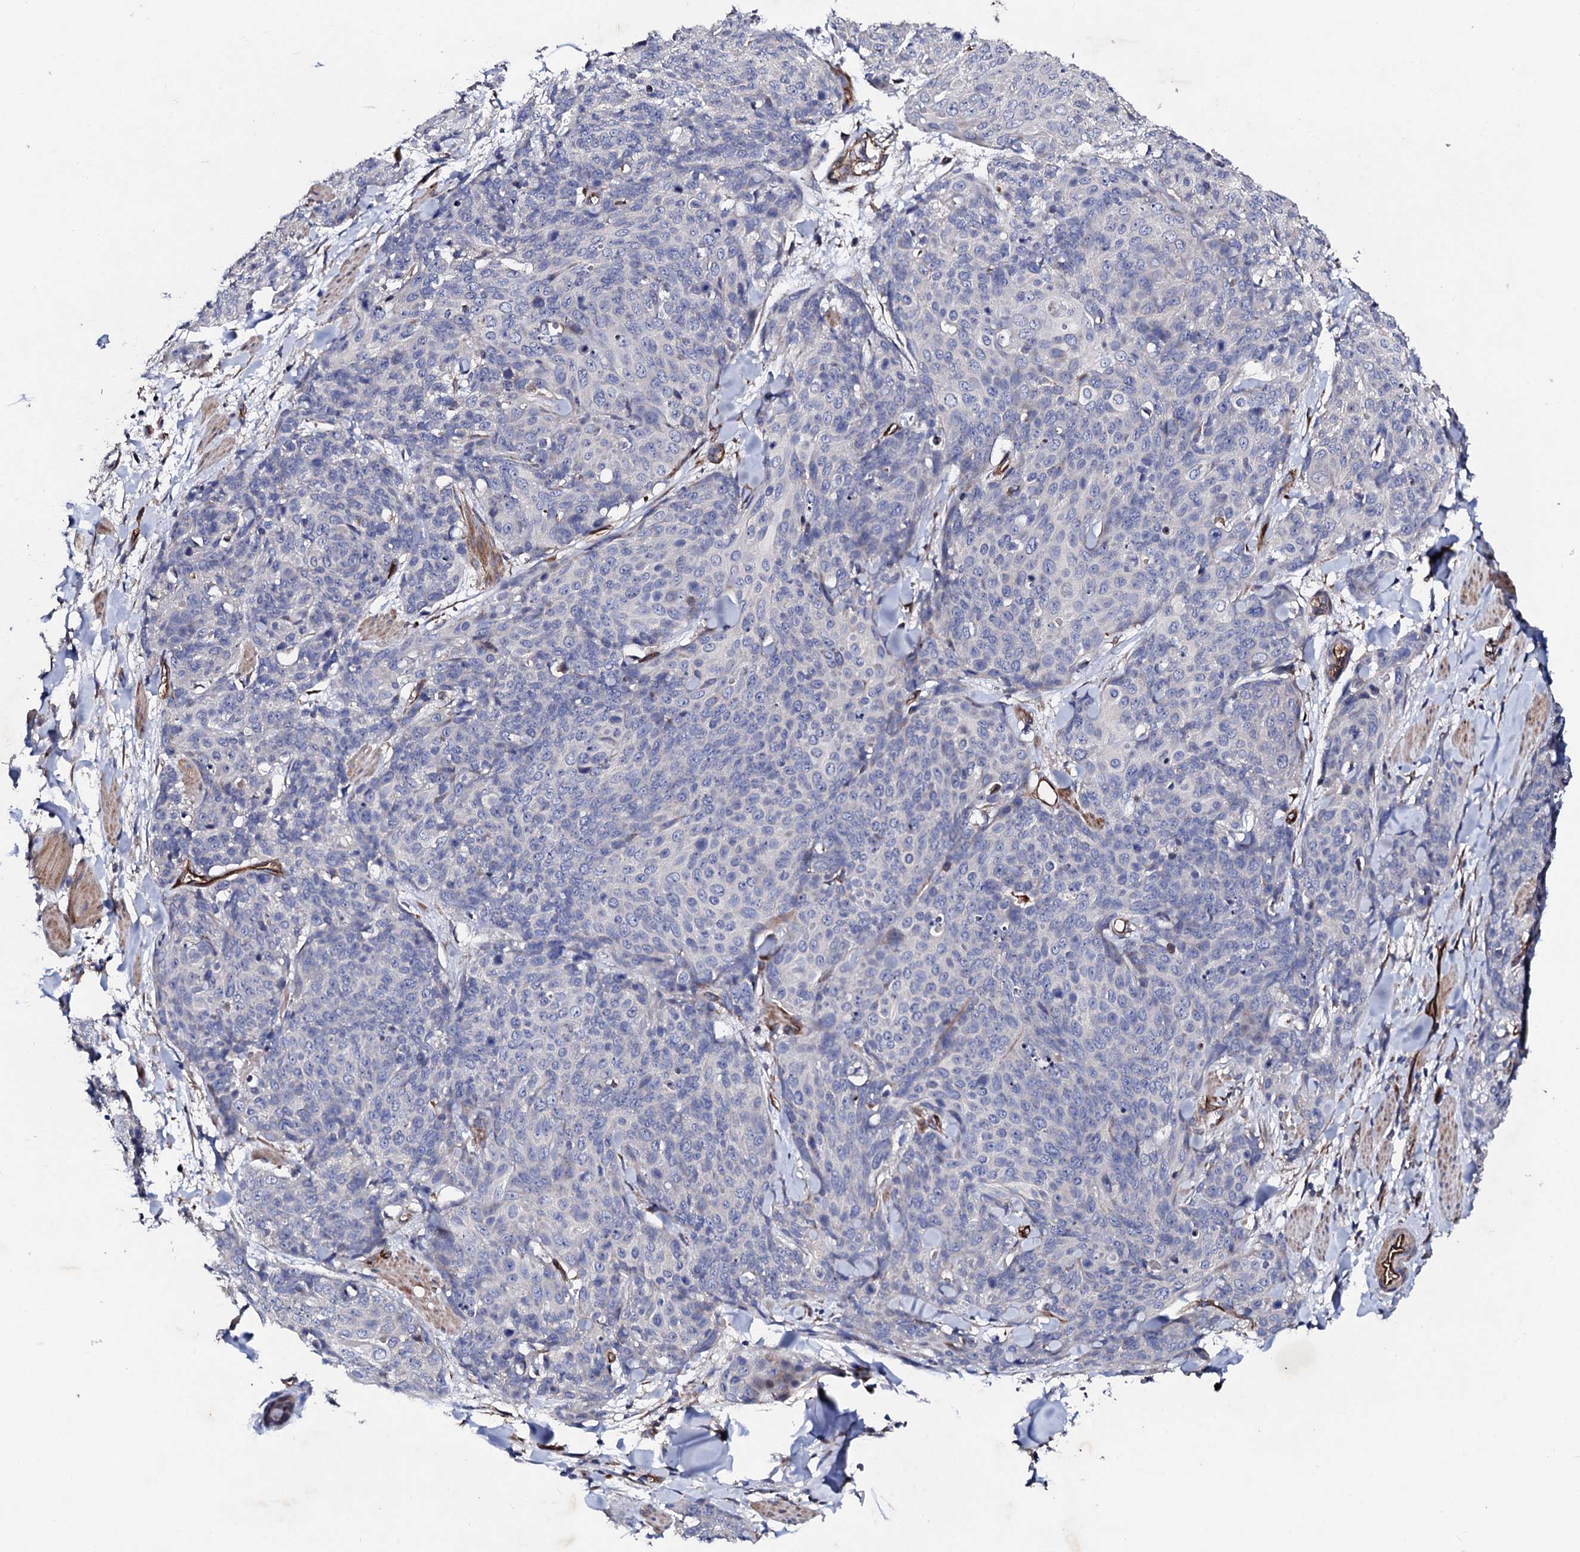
{"staining": {"intensity": "negative", "quantity": "none", "location": "none"}, "tissue": "skin cancer", "cell_type": "Tumor cells", "image_type": "cancer", "snomed": [{"axis": "morphology", "description": "Squamous cell carcinoma, NOS"}, {"axis": "topography", "description": "Skin"}, {"axis": "topography", "description": "Vulva"}], "caption": "Immunohistochemical staining of human skin cancer demonstrates no significant expression in tumor cells.", "gene": "DBX1", "patient": {"sex": "female", "age": 85}}